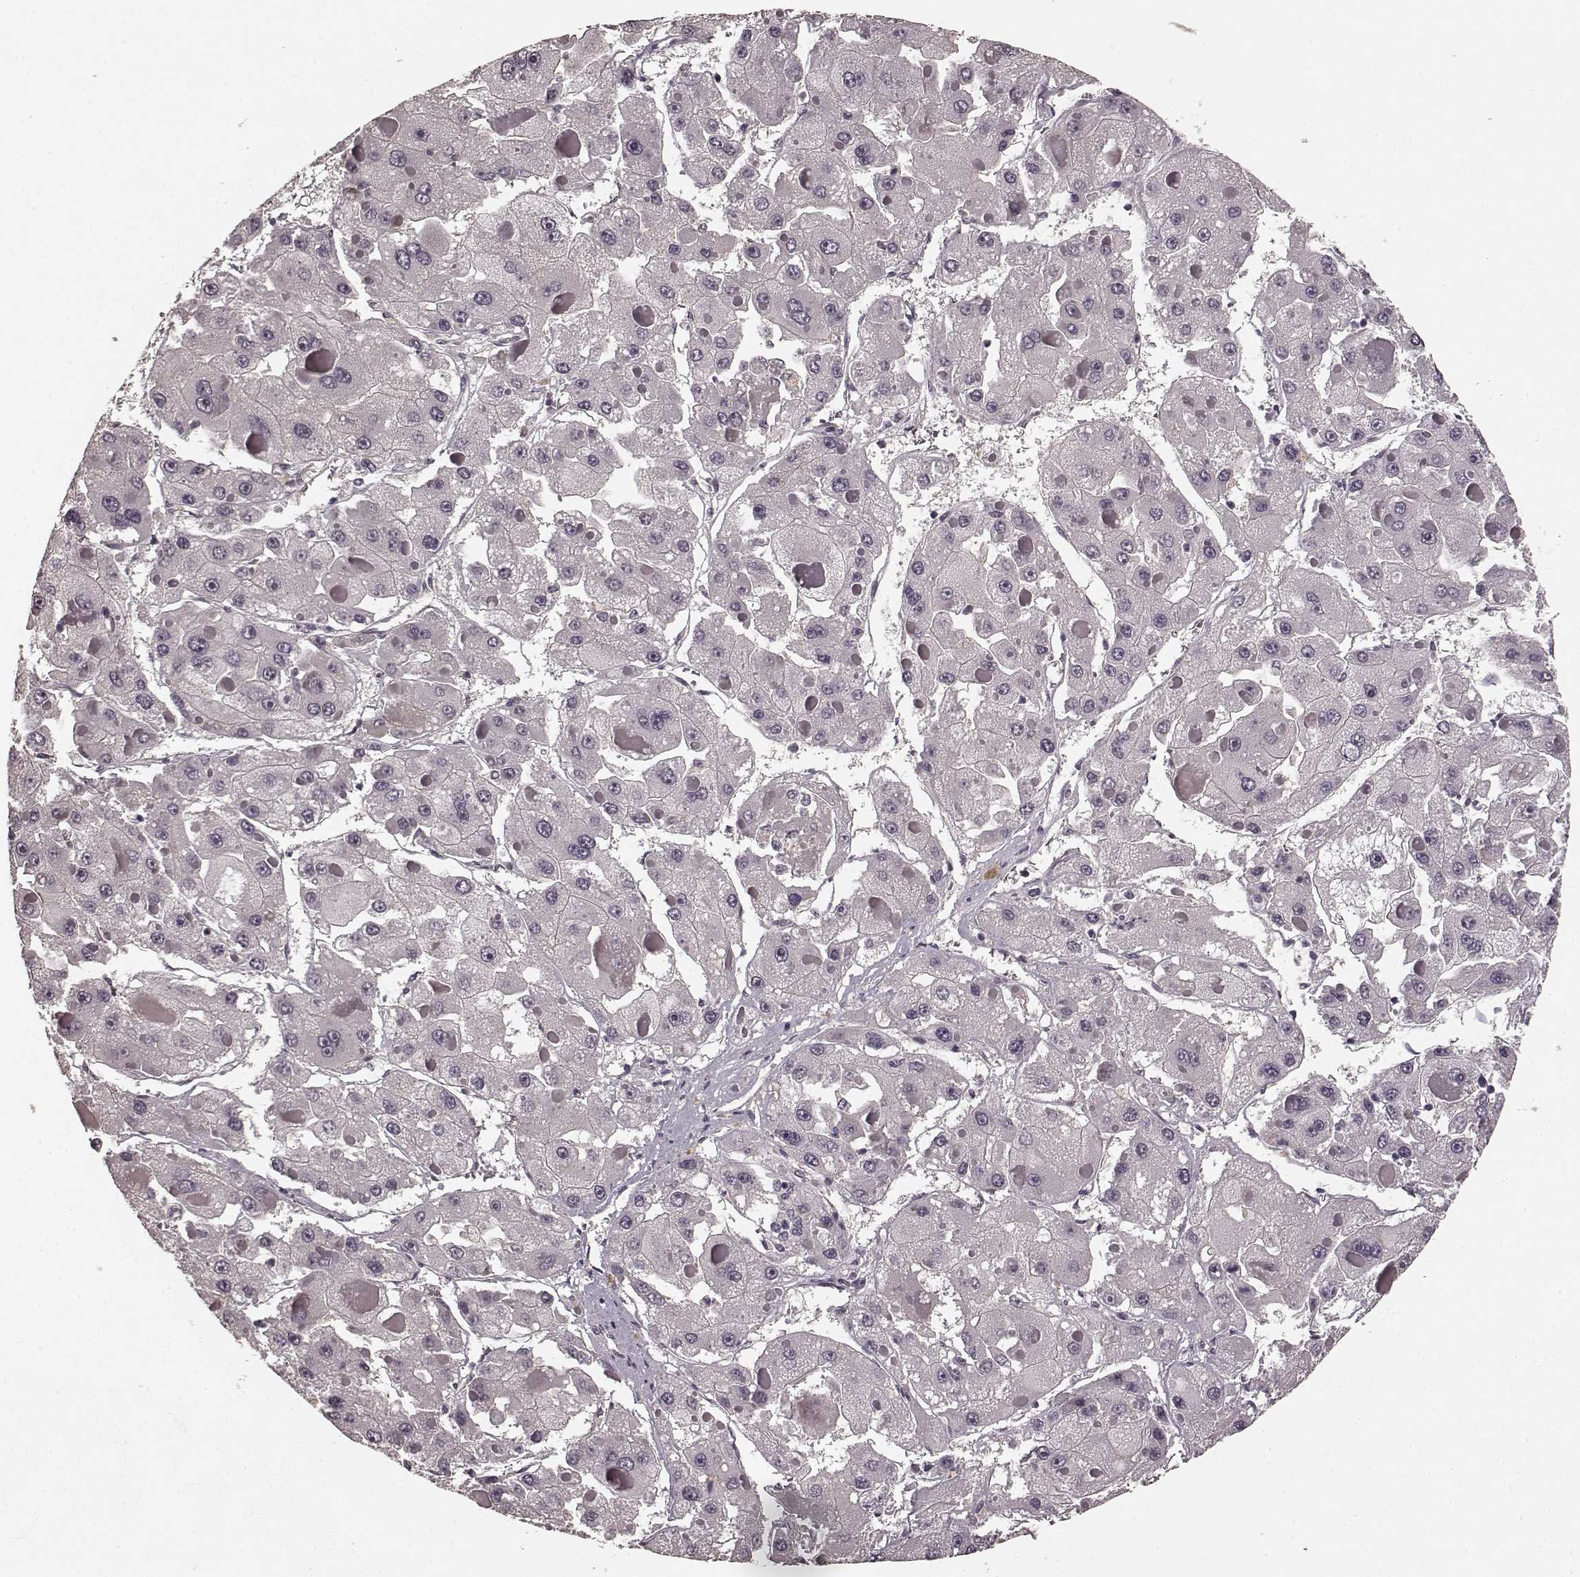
{"staining": {"intensity": "negative", "quantity": "none", "location": "none"}, "tissue": "liver cancer", "cell_type": "Tumor cells", "image_type": "cancer", "snomed": [{"axis": "morphology", "description": "Carcinoma, Hepatocellular, NOS"}, {"axis": "topography", "description": "Liver"}], "caption": "DAB (3,3'-diaminobenzidine) immunohistochemical staining of human liver hepatocellular carcinoma demonstrates no significant positivity in tumor cells.", "gene": "PRKCE", "patient": {"sex": "female", "age": 73}}